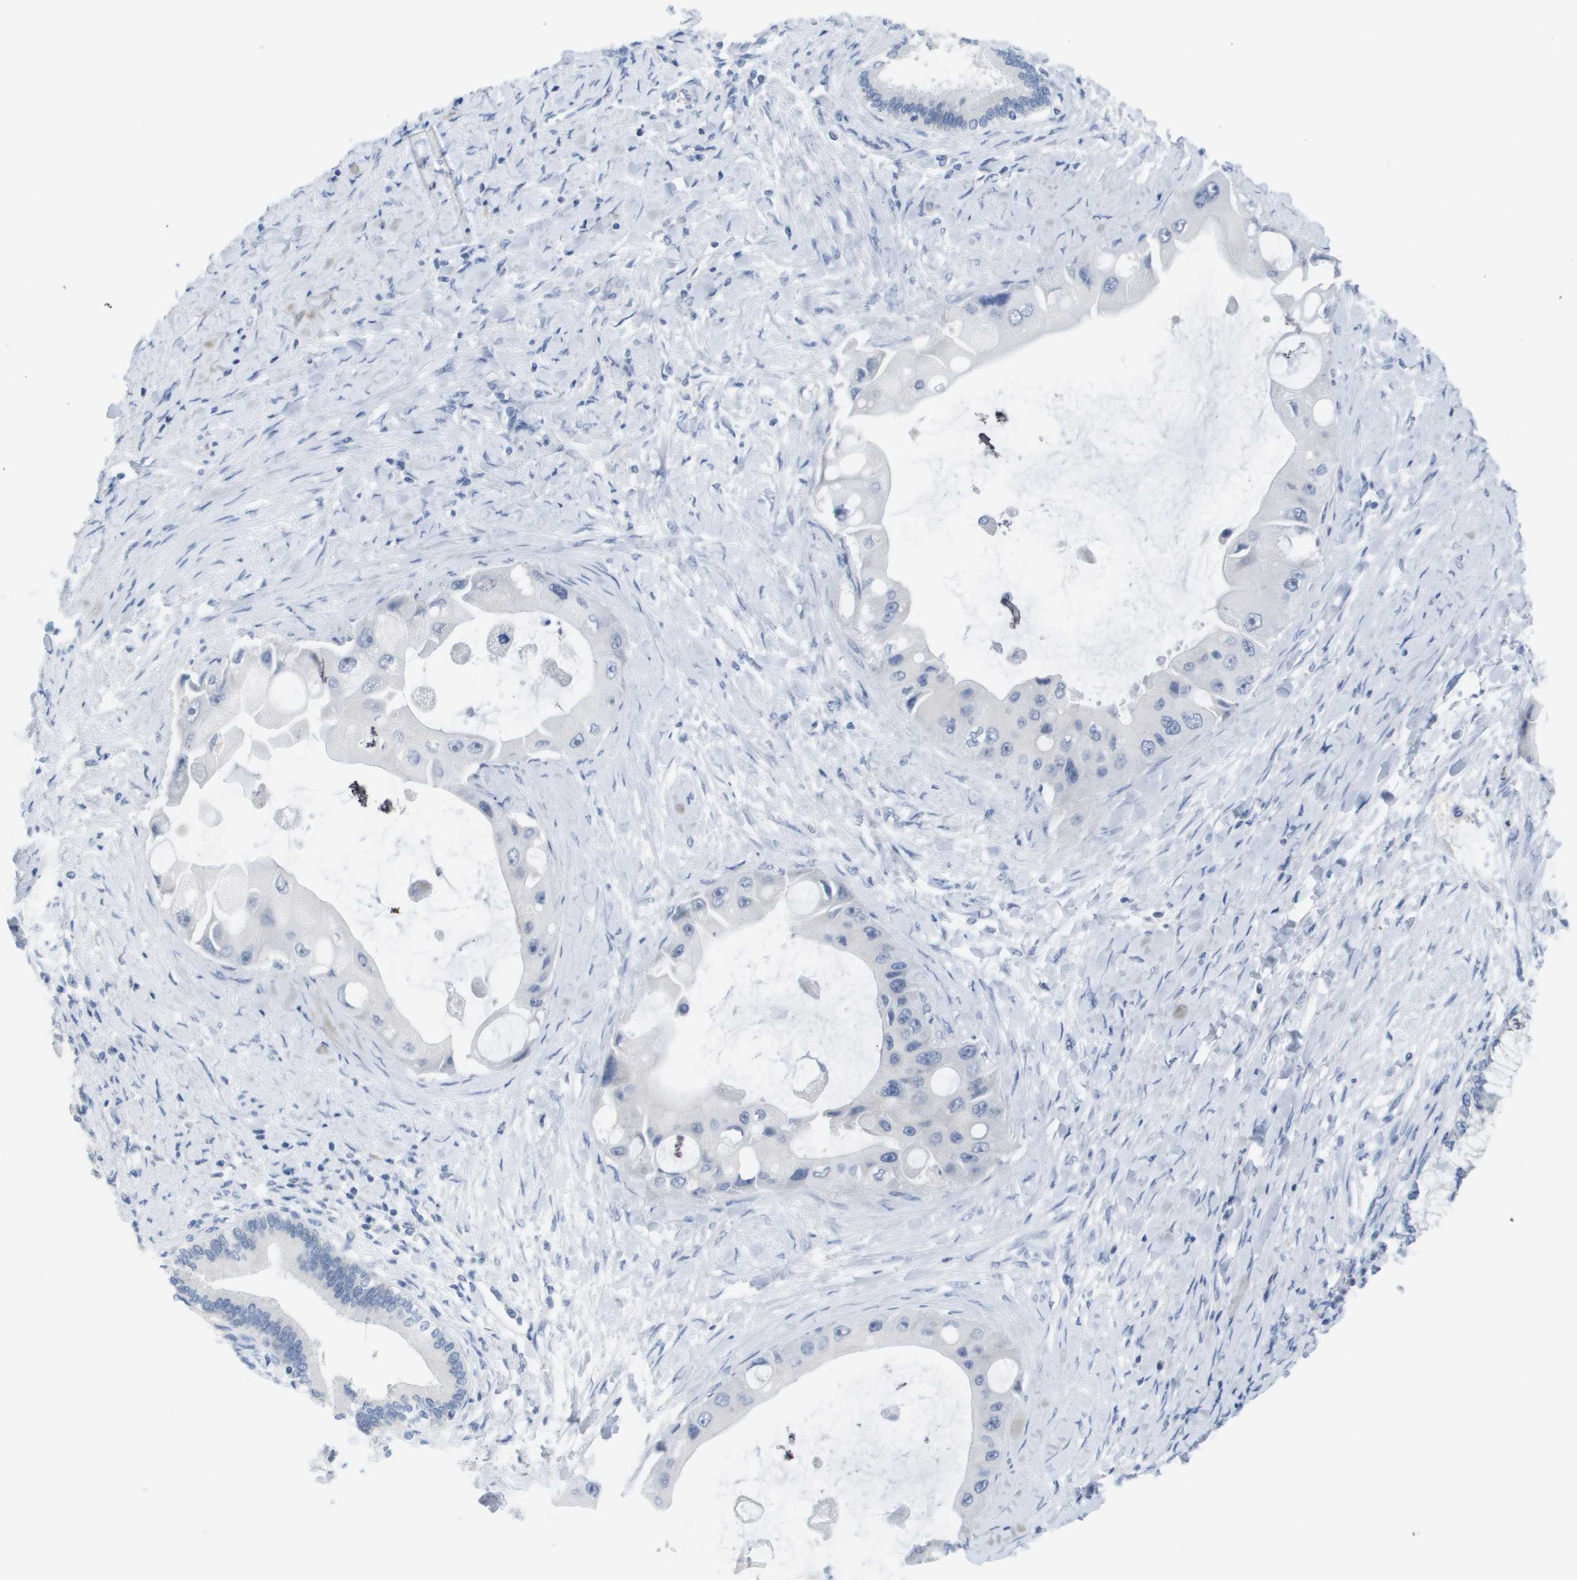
{"staining": {"intensity": "negative", "quantity": "none", "location": "none"}, "tissue": "liver cancer", "cell_type": "Tumor cells", "image_type": "cancer", "snomed": [{"axis": "morphology", "description": "Normal tissue, NOS"}, {"axis": "morphology", "description": "Cholangiocarcinoma"}, {"axis": "topography", "description": "Liver"}, {"axis": "topography", "description": "Peripheral nerve tissue"}], "caption": "A high-resolution image shows IHC staining of liver cholangiocarcinoma, which reveals no significant positivity in tumor cells. The staining is performed using DAB brown chromogen with nuclei counter-stained in using hematoxylin.", "gene": "PDE4A", "patient": {"sex": "male", "age": 50}}